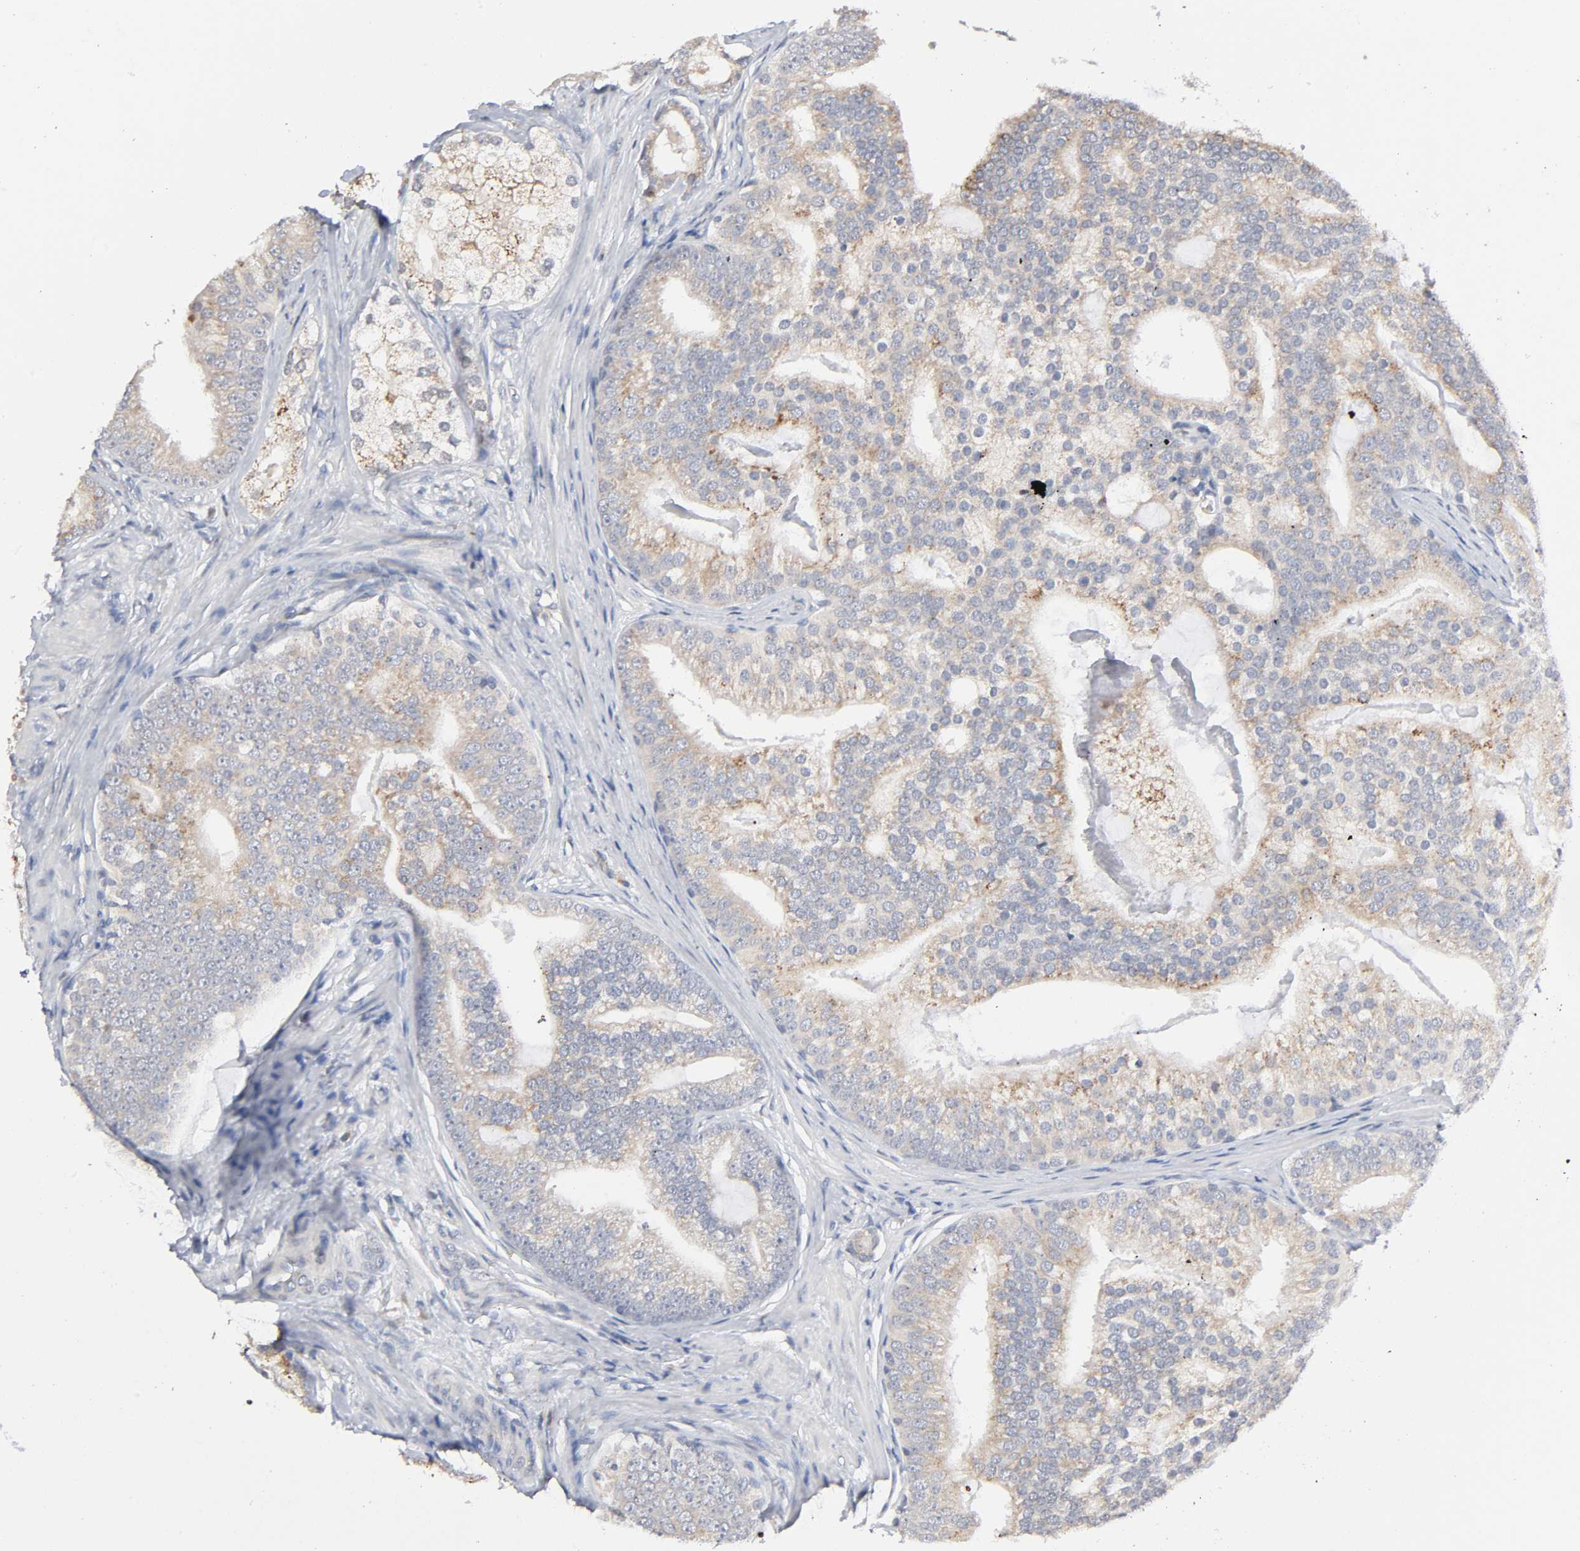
{"staining": {"intensity": "moderate", "quantity": ">75%", "location": "cytoplasmic/membranous"}, "tissue": "prostate cancer", "cell_type": "Tumor cells", "image_type": "cancer", "snomed": [{"axis": "morphology", "description": "Adenocarcinoma, Low grade"}, {"axis": "topography", "description": "Prostate"}], "caption": "This is an image of immunohistochemistry staining of adenocarcinoma (low-grade) (prostate), which shows moderate expression in the cytoplasmic/membranous of tumor cells.", "gene": "AK7", "patient": {"sex": "male", "age": 58}}